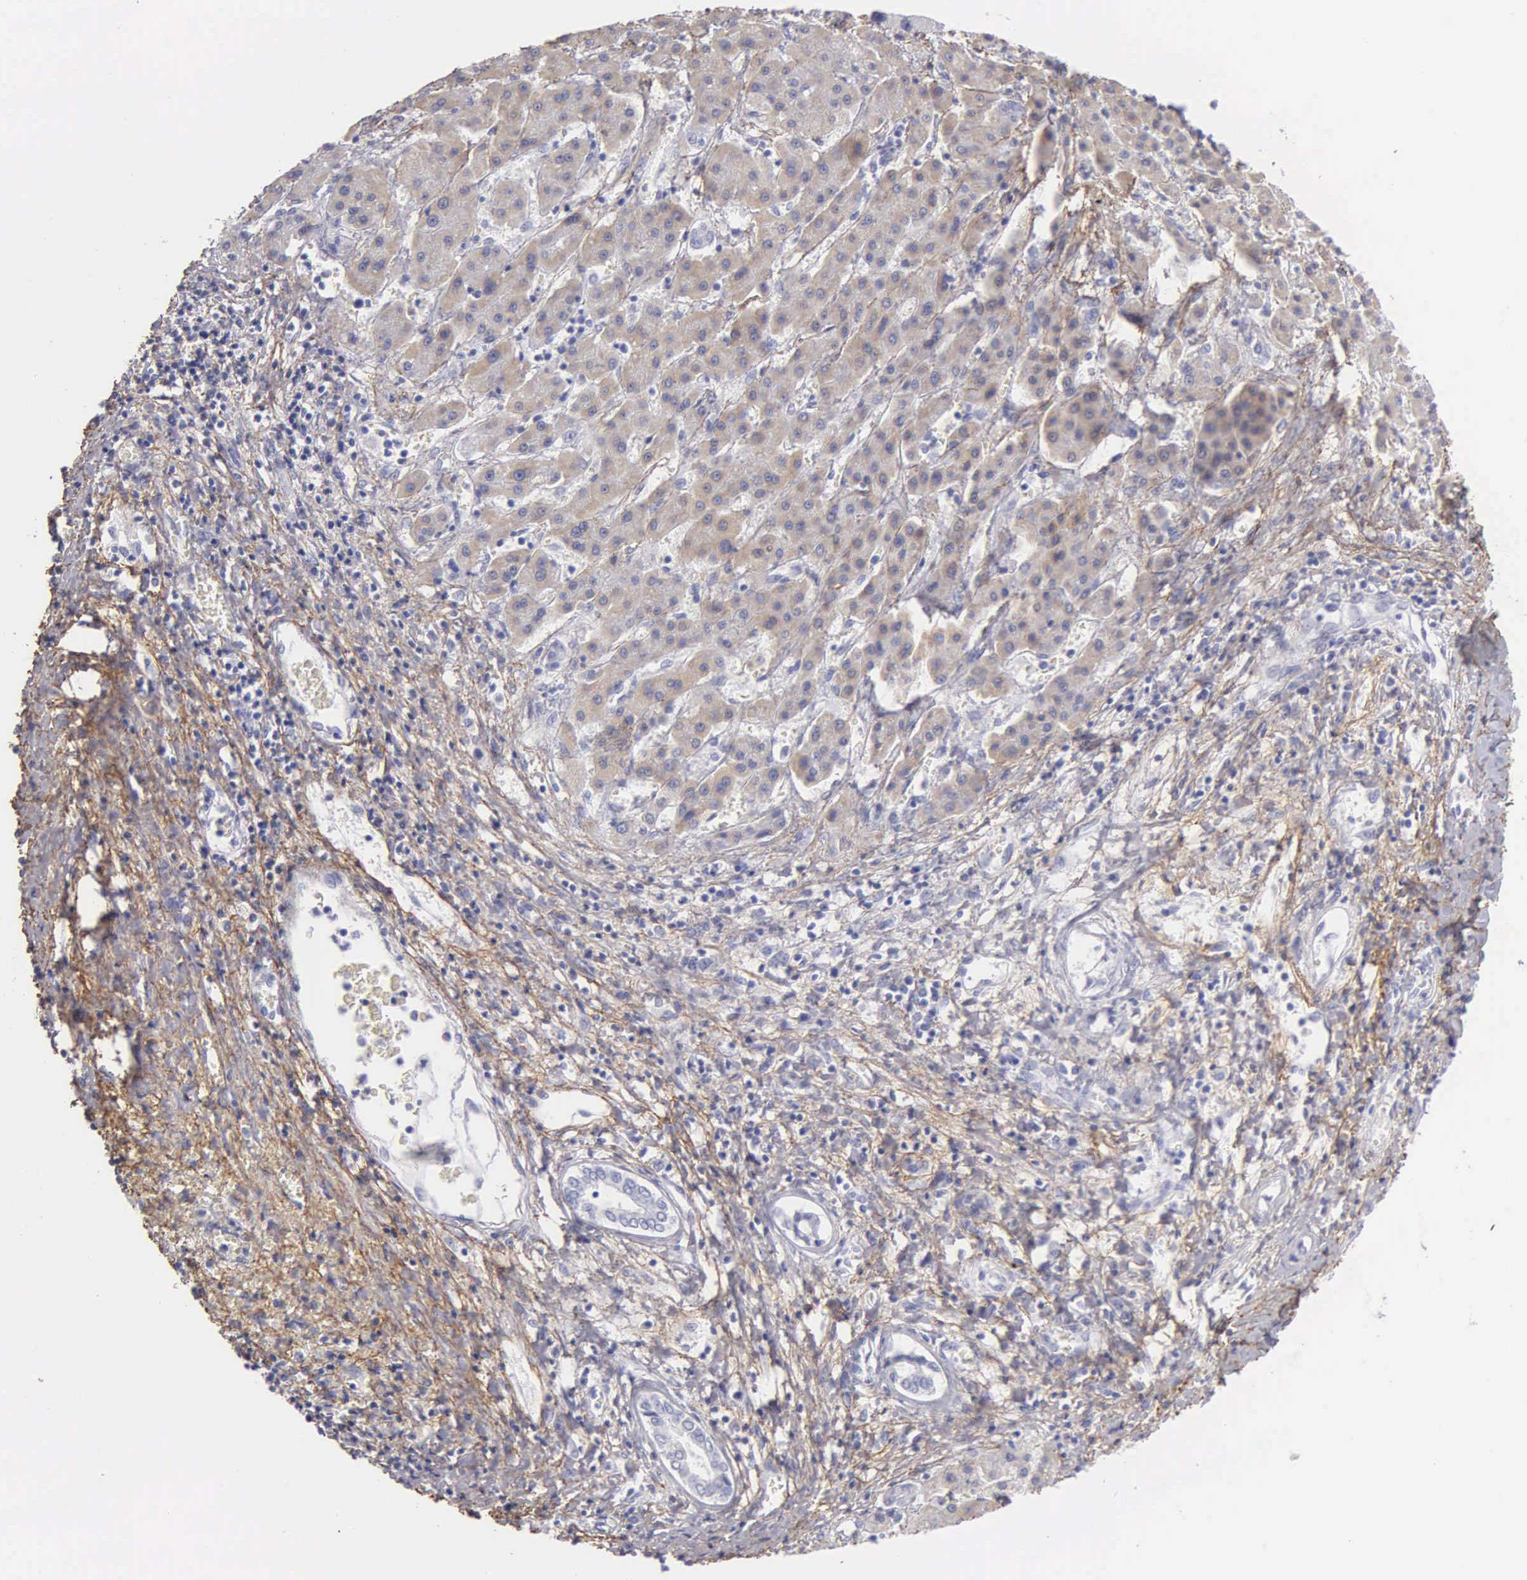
{"staining": {"intensity": "negative", "quantity": "none", "location": "none"}, "tissue": "liver cancer", "cell_type": "Tumor cells", "image_type": "cancer", "snomed": [{"axis": "morphology", "description": "Carcinoma, Hepatocellular, NOS"}, {"axis": "topography", "description": "Liver"}], "caption": "This is a photomicrograph of immunohistochemistry (IHC) staining of liver cancer (hepatocellular carcinoma), which shows no staining in tumor cells.", "gene": "FBLN5", "patient": {"sex": "male", "age": 24}}